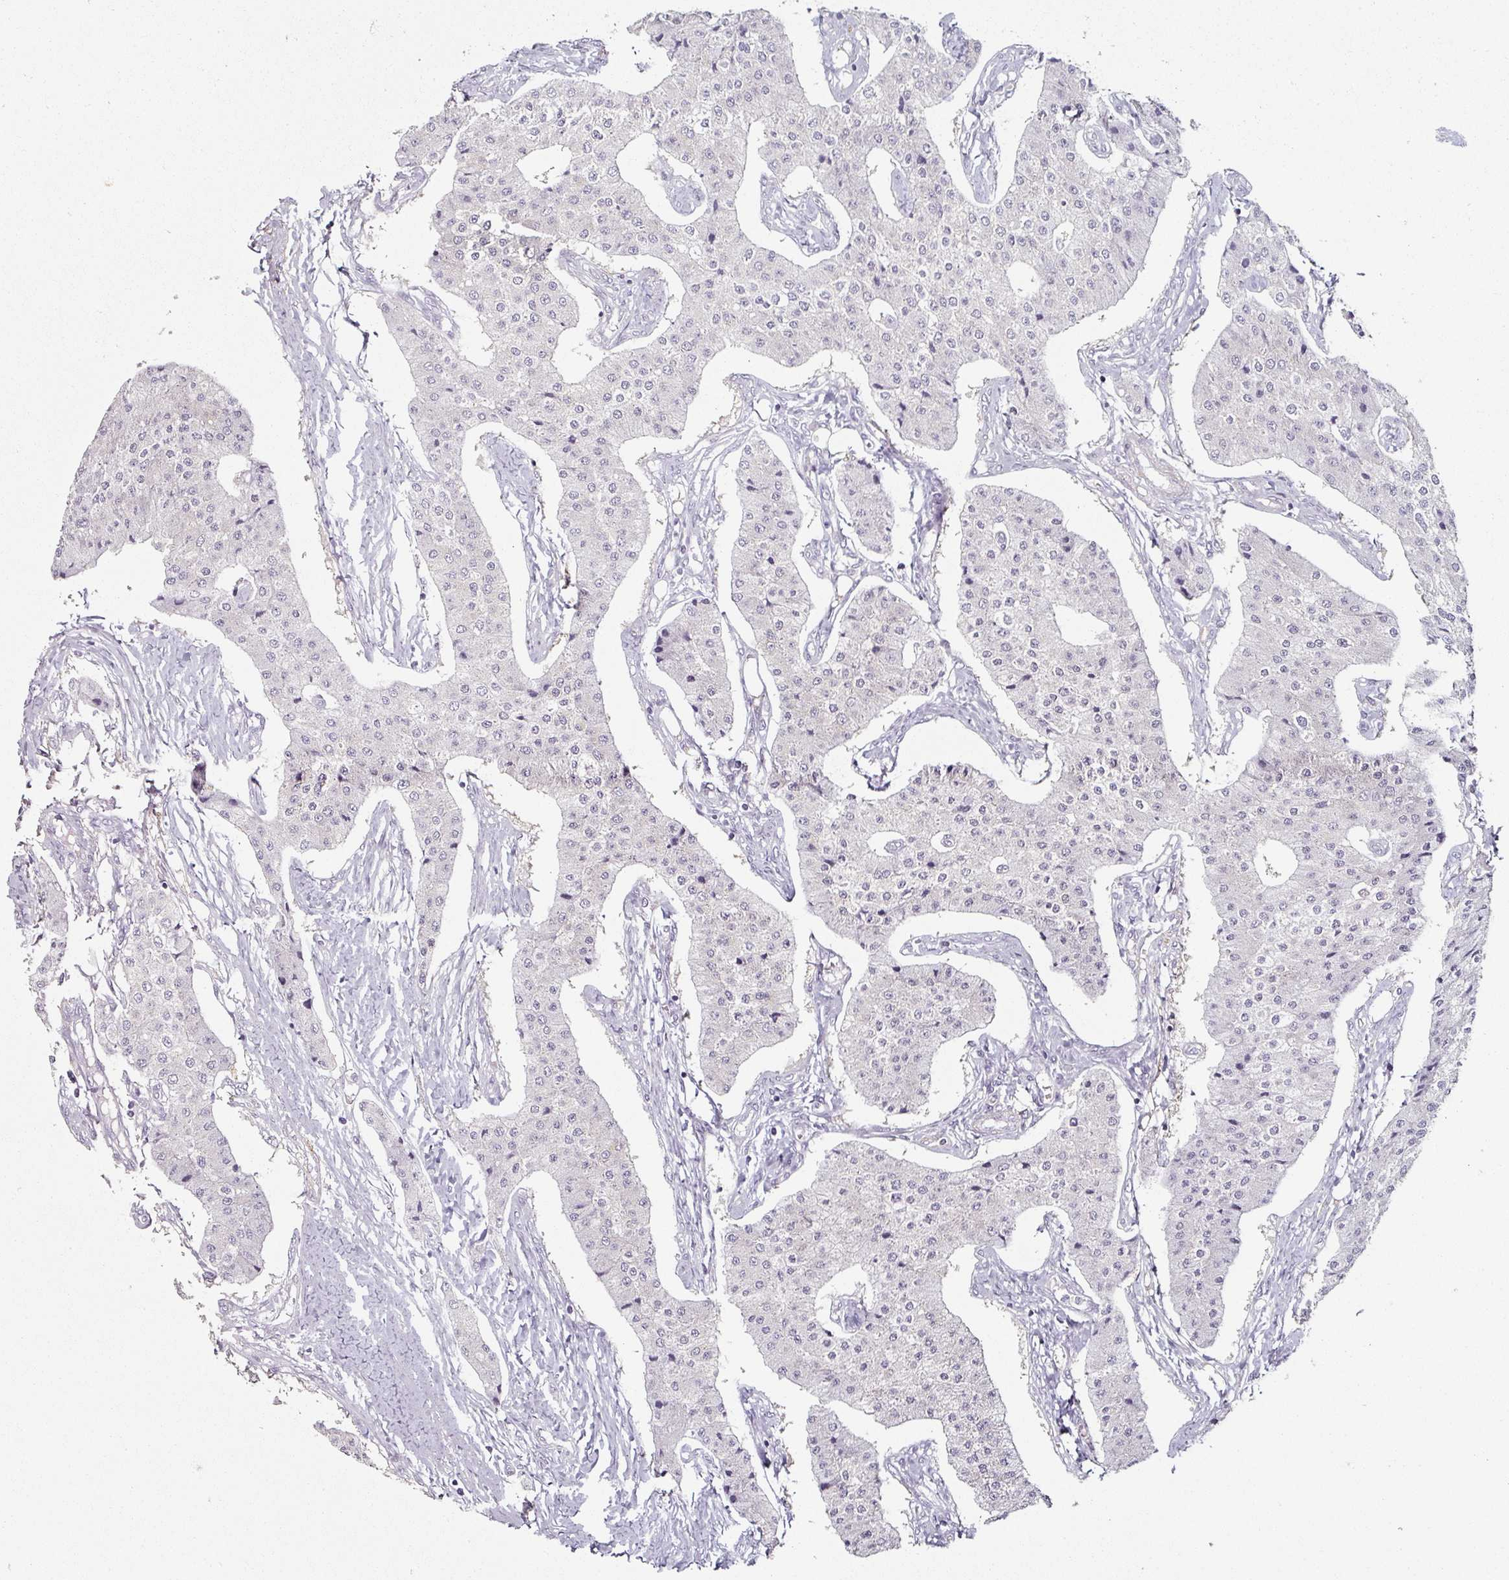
{"staining": {"intensity": "negative", "quantity": "none", "location": "none"}, "tissue": "carcinoid", "cell_type": "Tumor cells", "image_type": "cancer", "snomed": [{"axis": "morphology", "description": "Carcinoid, malignant, NOS"}, {"axis": "topography", "description": "Colon"}], "caption": "This image is of malignant carcinoid stained with immunohistochemistry (IHC) to label a protein in brown with the nuclei are counter-stained blue. There is no staining in tumor cells.", "gene": "CAP2", "patient": {"sex": "female", "age": 52}}